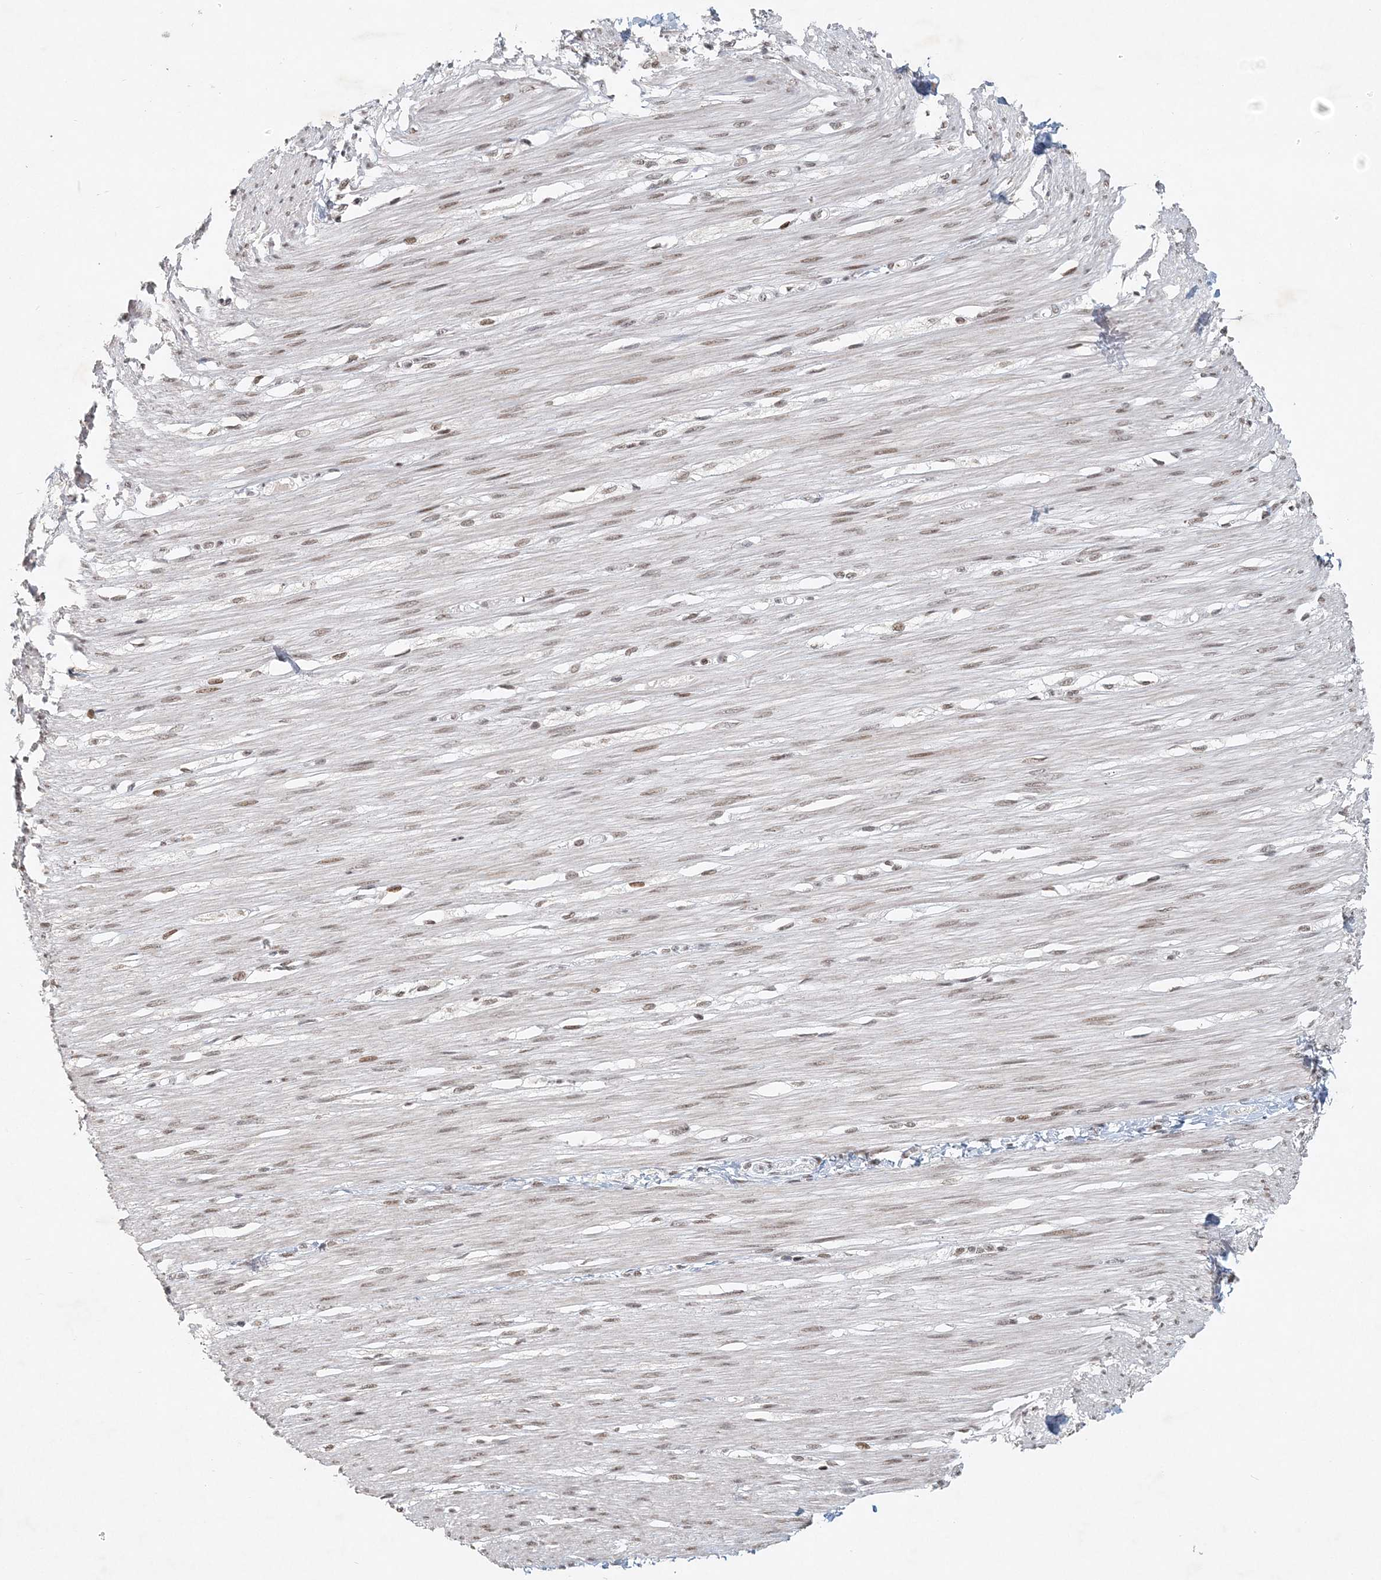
{"staining": {"intensity": "weak", "quantity": ">75%", "location": "nuclear"}, "tissue": "smooth muscle", "cell_type": "Smooth muscle cells", "image_type": "normal", "snomed": [{"axis": "morphology", "description": "Normal tissue, NOS"}, {"axis": "morphology", "description": "Adenocarcinoma, NOS"}, {"axis": "topography", "description": "Colon"}, {"axis": "topography", "description": "Peripheral nerve tissue"}], "caption": "Smooth muscle cells show low levels of weak nuclear expression in about >75% of cells in unremarkable smooth muscle.", "gene": "BAZ1B", "patient": {"sex": "male", "age": 14}}